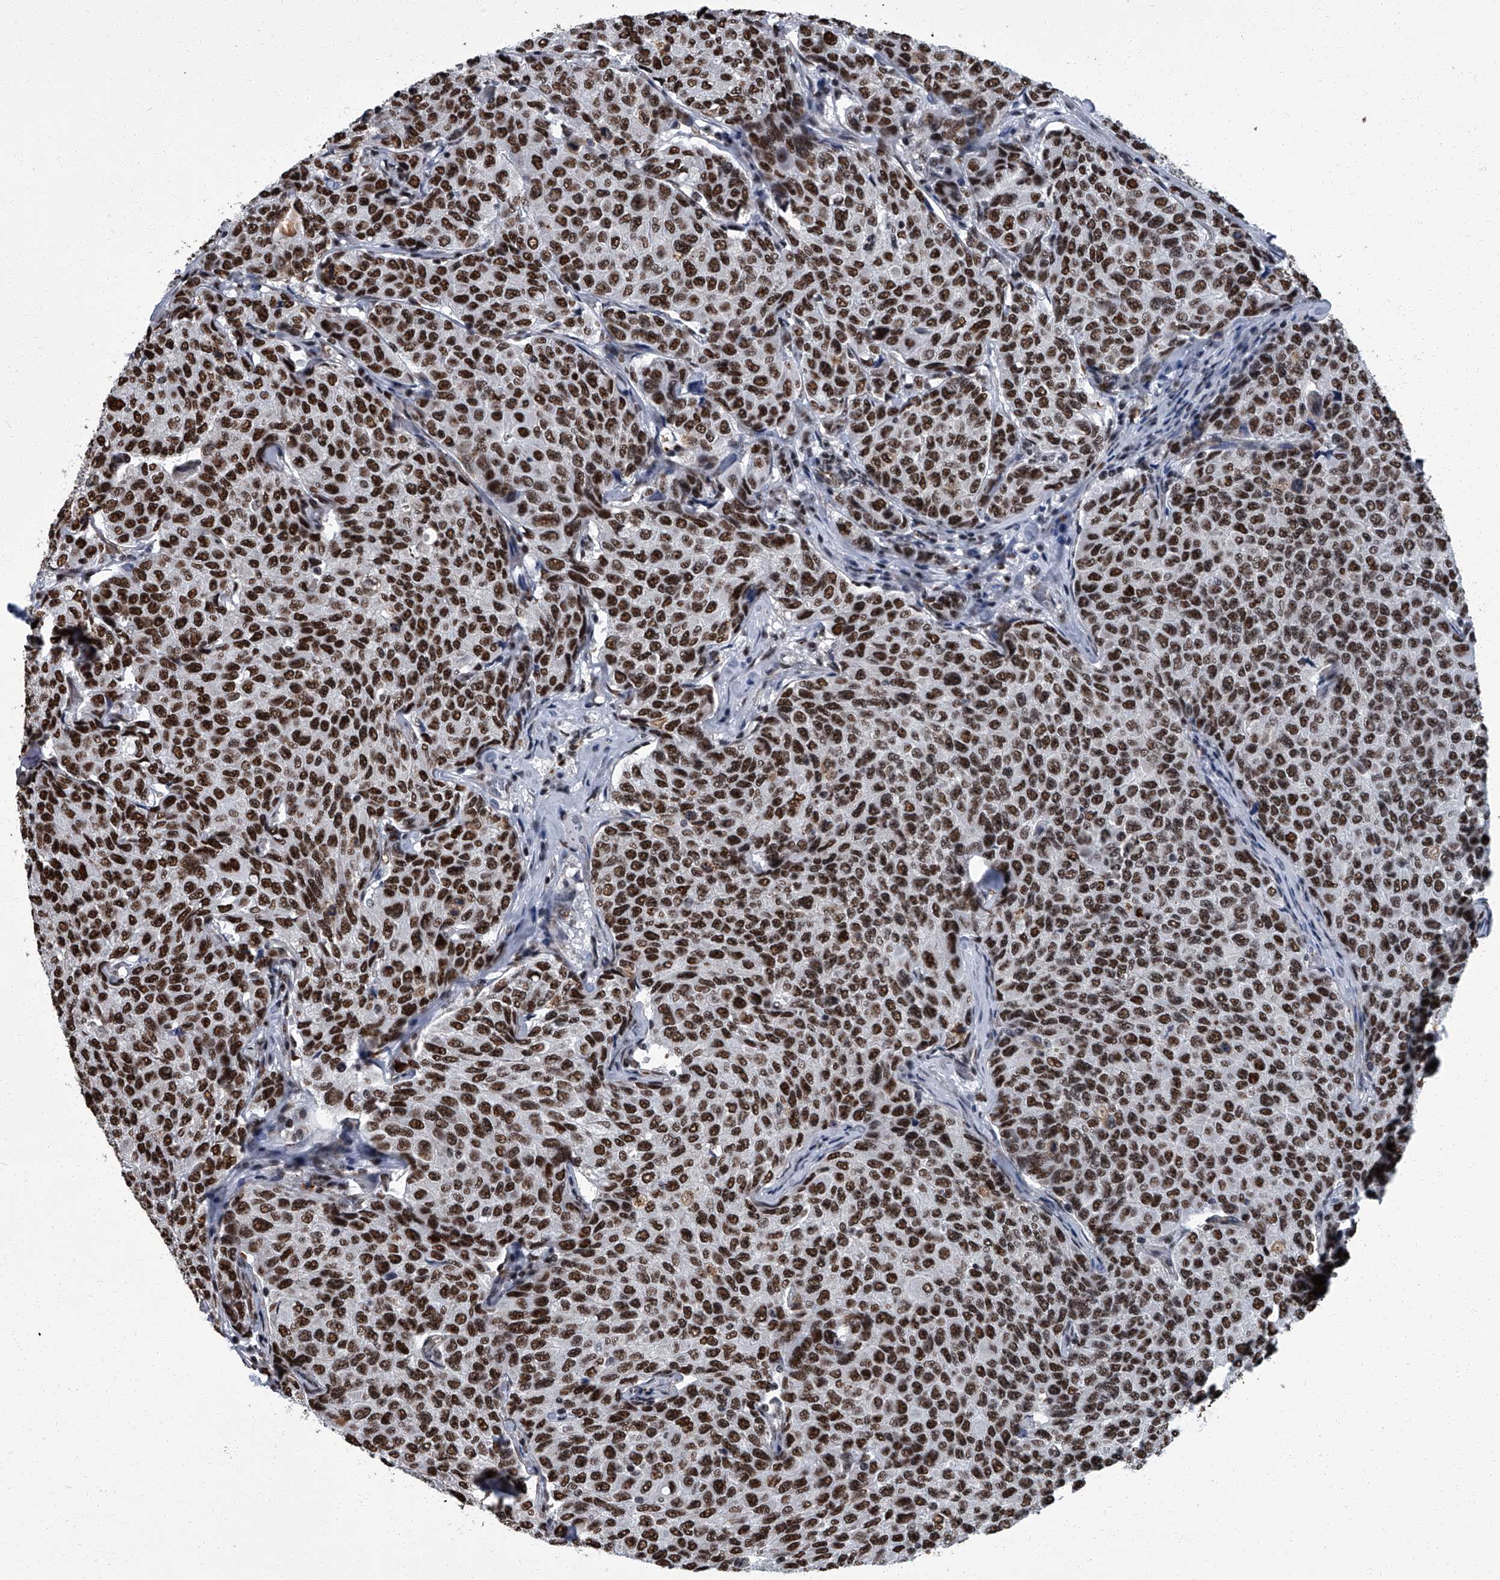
{"staining": {"intensity": "strong", "quantity": ">75%", "location": "nuclear"}, "tissue": "breast cancer", "cell_type": "Tumor cells", "image_type": "cancer", "snomed": [{"axis": "morphology", "description": "Duct carcinoma"}, {"axis": "topography", "description": "Breast"}], "caption": "A micrograph of human breast cancer (infiltrating ductal carcinoma) stained for a protein reveals strong nuclear brown staining in tumor cells.", "gene": "ZNF518B", "patient": {"sex": "female", "age": 55}}